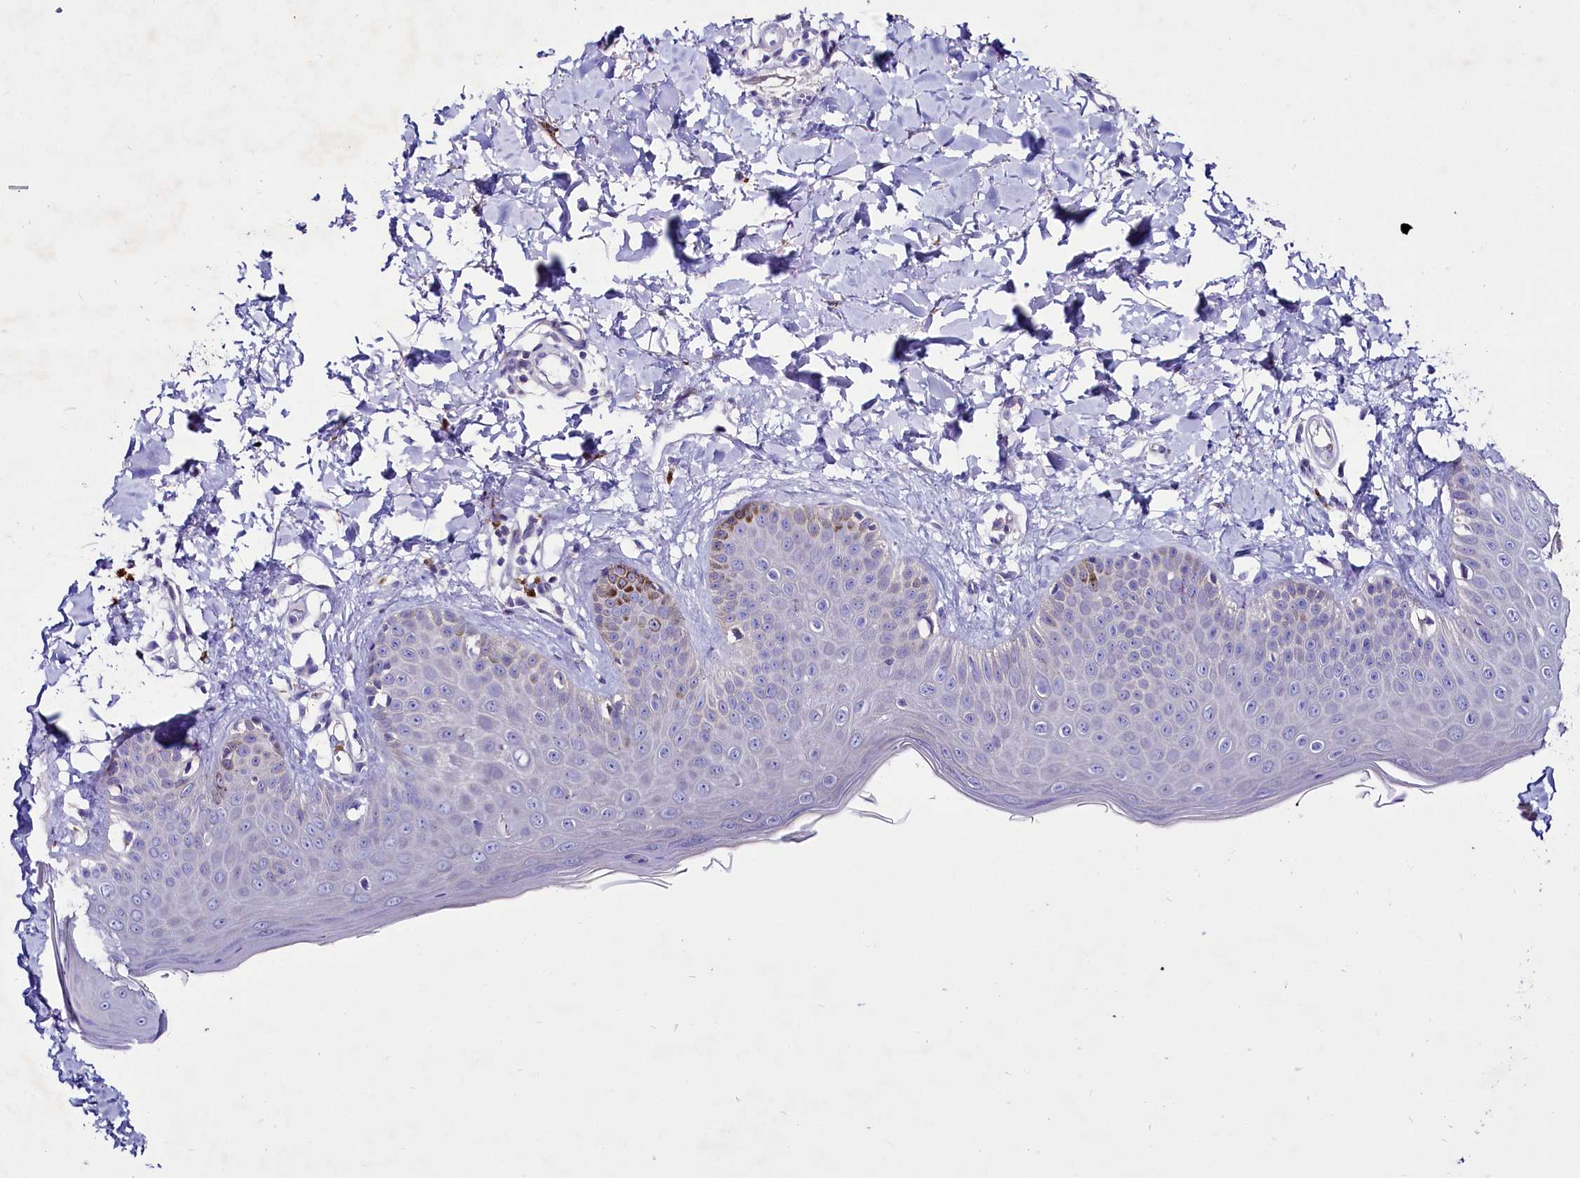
{"staining": {"intensity": "negative", "quantity": "none", "location": "none"}, "tissue": "skin", "cell_type": "Fibroblasts", "image_type": "normal", "snomed": [{"axis": "morphology", "description": "Normal tissue, NOS"}, {"axis": "topography", "description": "Skin"}], "caption": "This is an immunohistochemistry histopathology image of normal skin. There is no positivity in fibroblasts.", "gene": "ABHD5", "patient": {"sex": "male", "age": 52}}